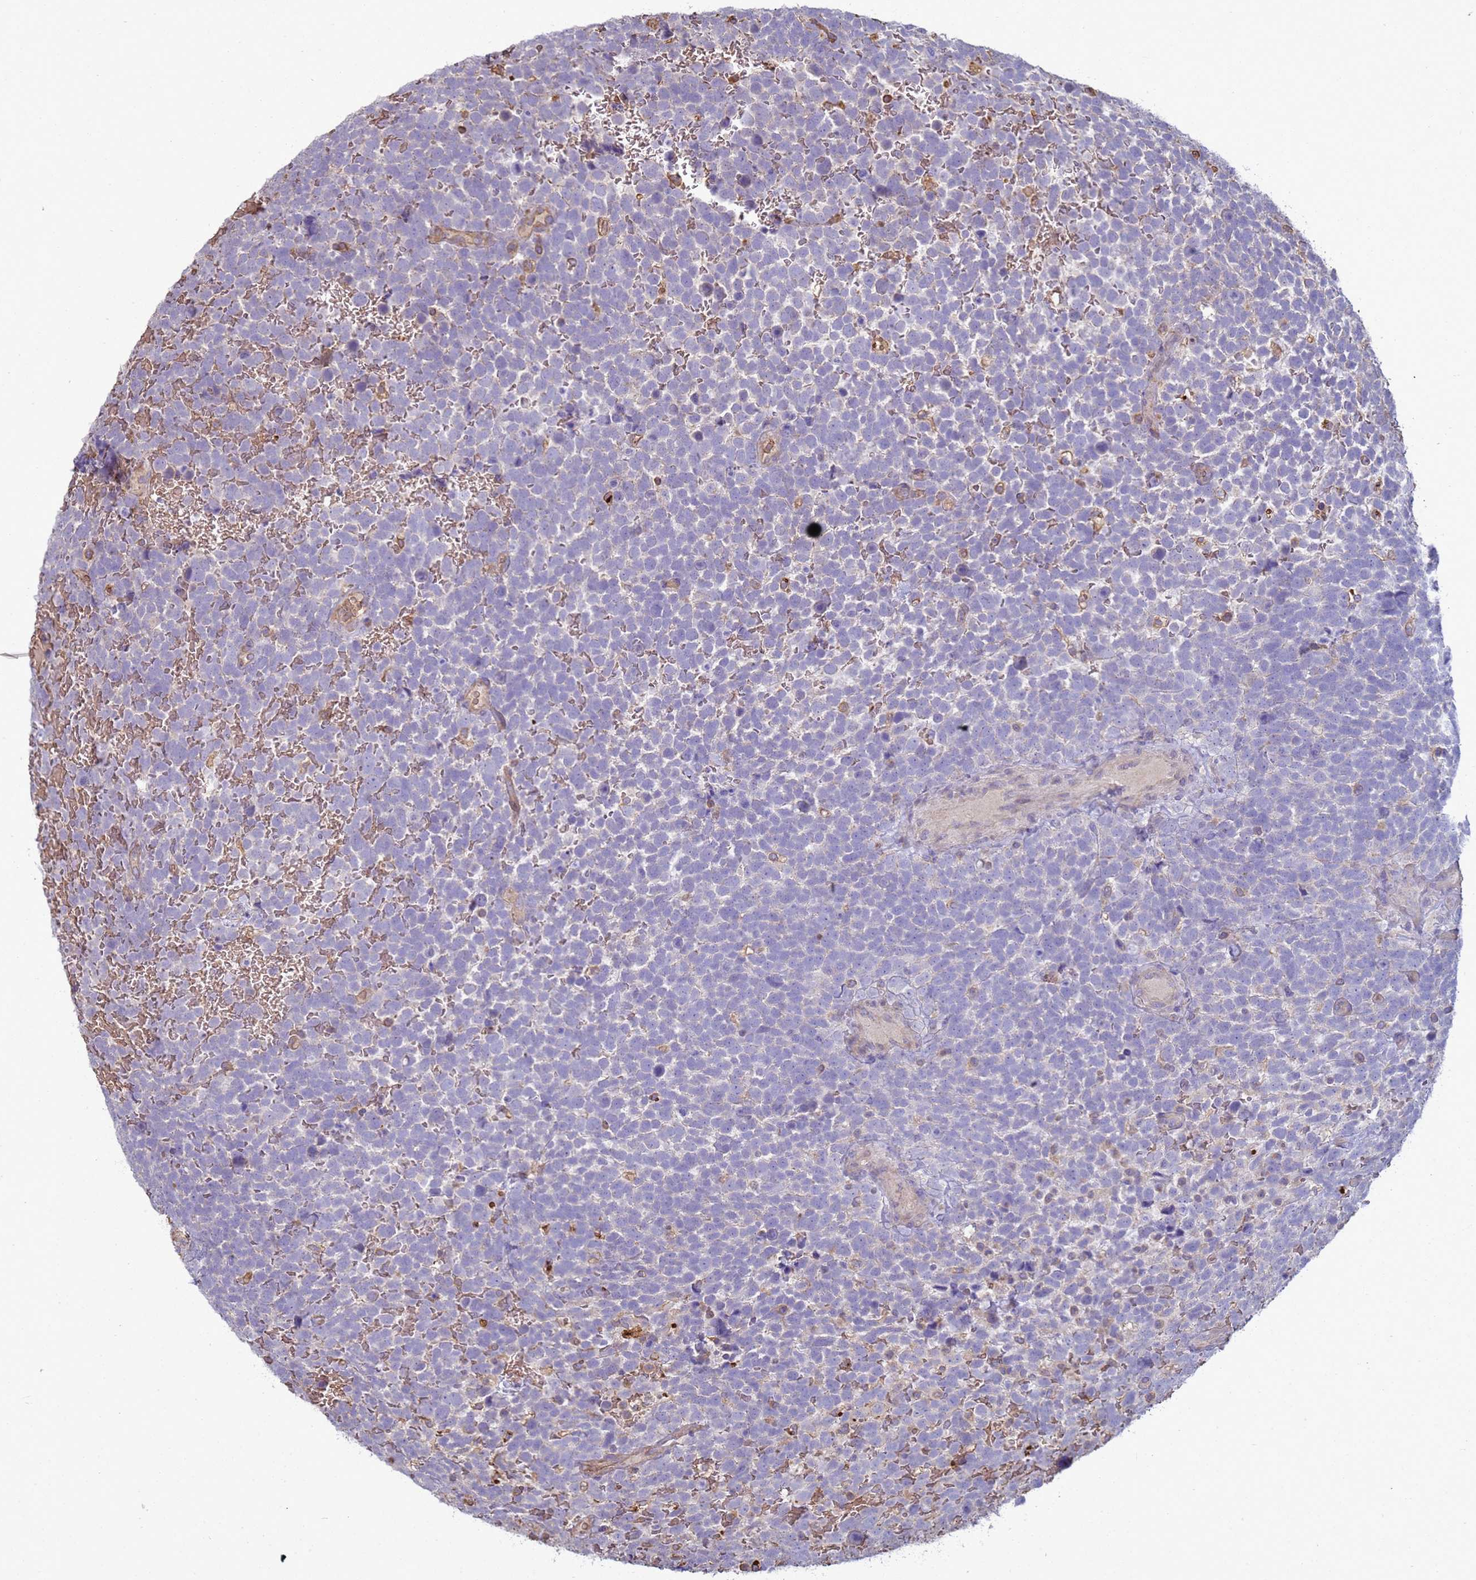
{"staining": {"intensity": "negative", "quantity": "none", "location": "none"}, "tissue": "urothelial cancer", "cell_type": "Tumor cells", "image_type": "cancer", "snomed": [{"axis": "morphology", "description": "Urothelial carcinoma, High grade"}, {"axis": "topography", "description": "Urinary bladder"}], "caption": "Tumor cells are negative for brown protein staining in high-grade urothelial carcinoma.", "gene": "SGIP1", "patient": {"sex": "female", "age": 82}}